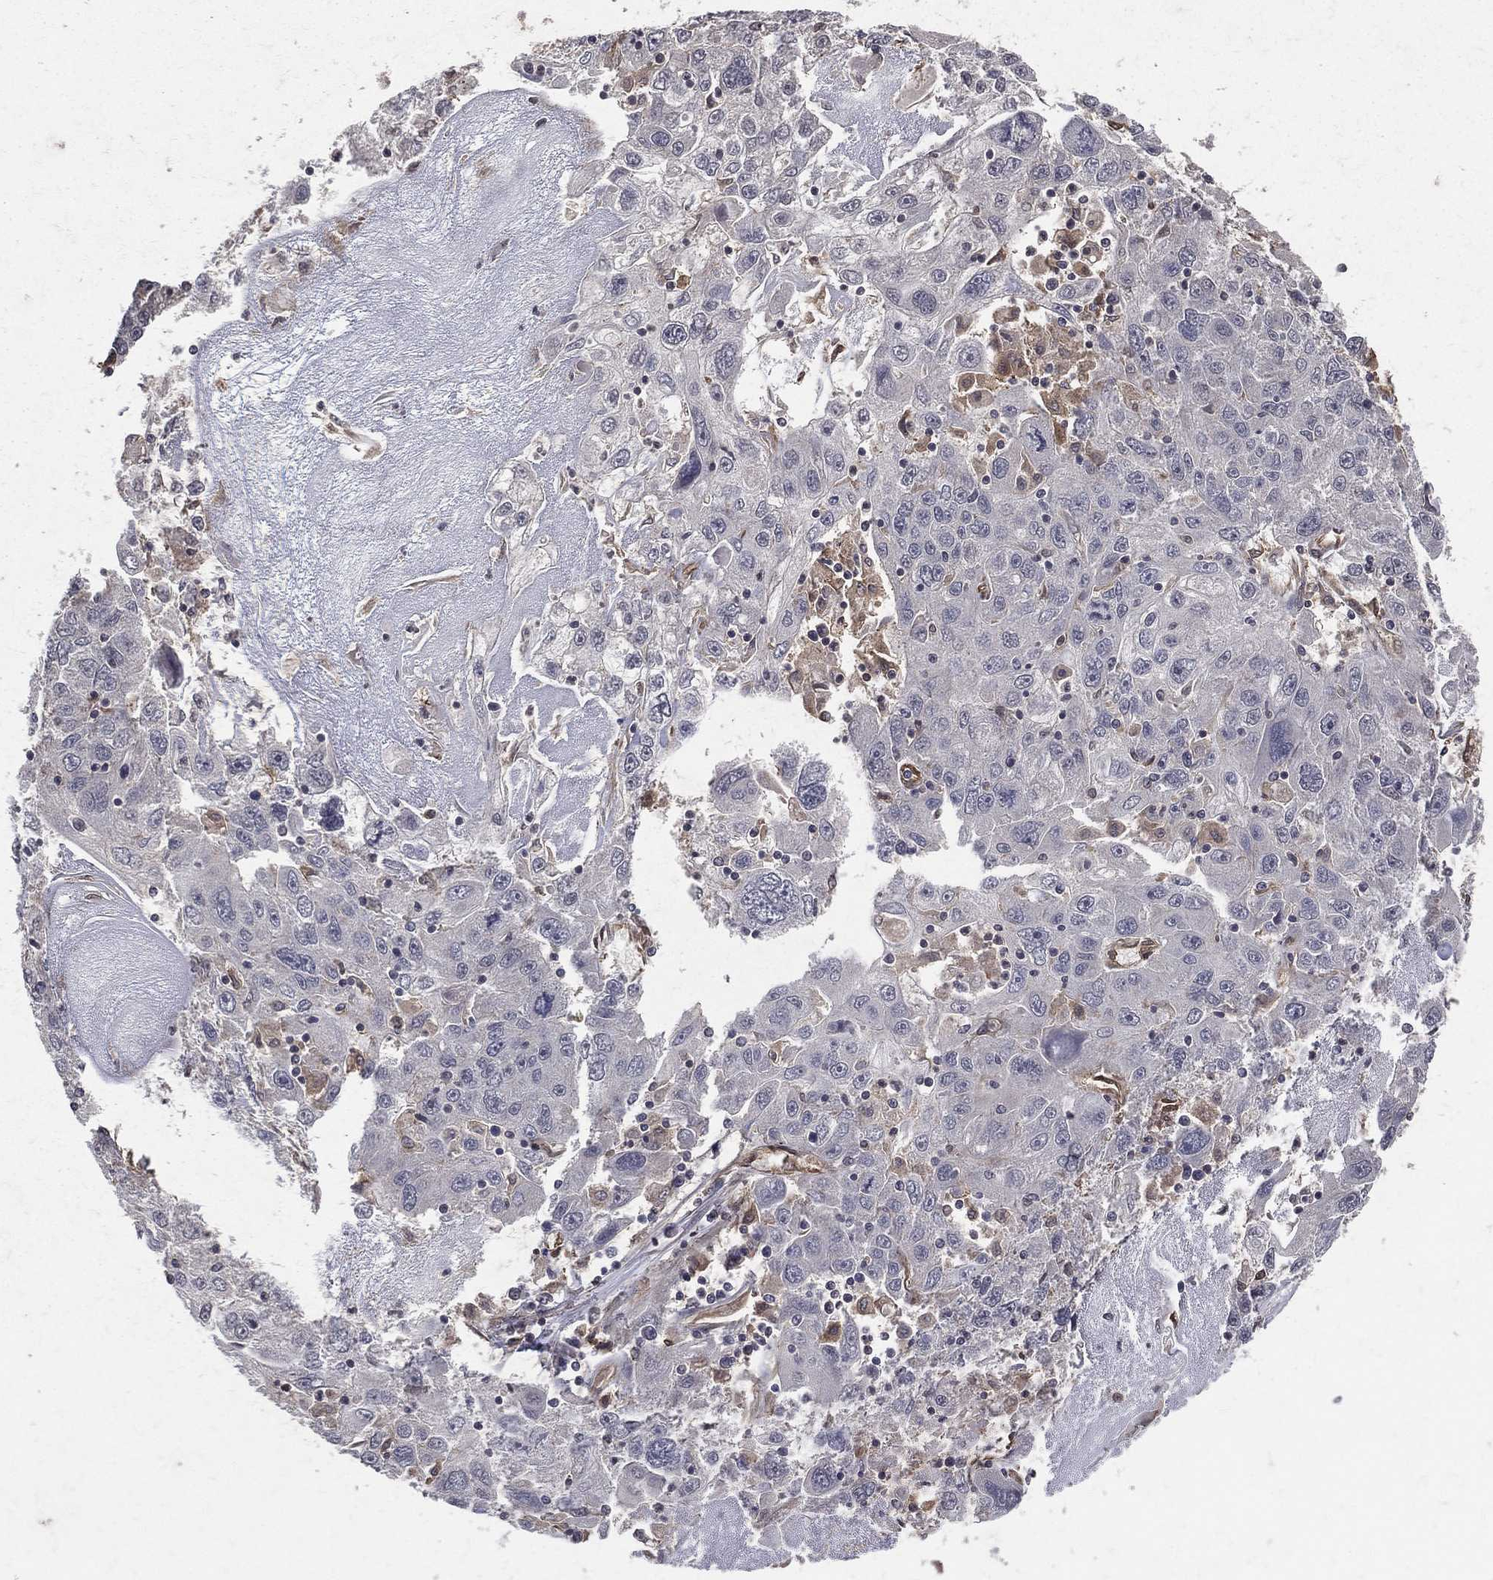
{"staining": {"intensity": "negative", "quantity": "none", "location": "none"}, "tissue": "stomach cancer", "cell_type": "Tumor cells", "image_type": "cancer", "snomed": [{"axis": "morphology", "description": "Adenocarcinoma, NOS"}, {"axis": "topography", "description": "Stomach"}], "caption": "A photomicrograph of human adenocarcinoma (stomach) is negative for staining in tumor cells. (DAB (3,3'-diaminobenzidine) IHC with hematoxylin counter stain).", "gene": "DPYSL2", "patient": {"sex": "male", "age": 56}}